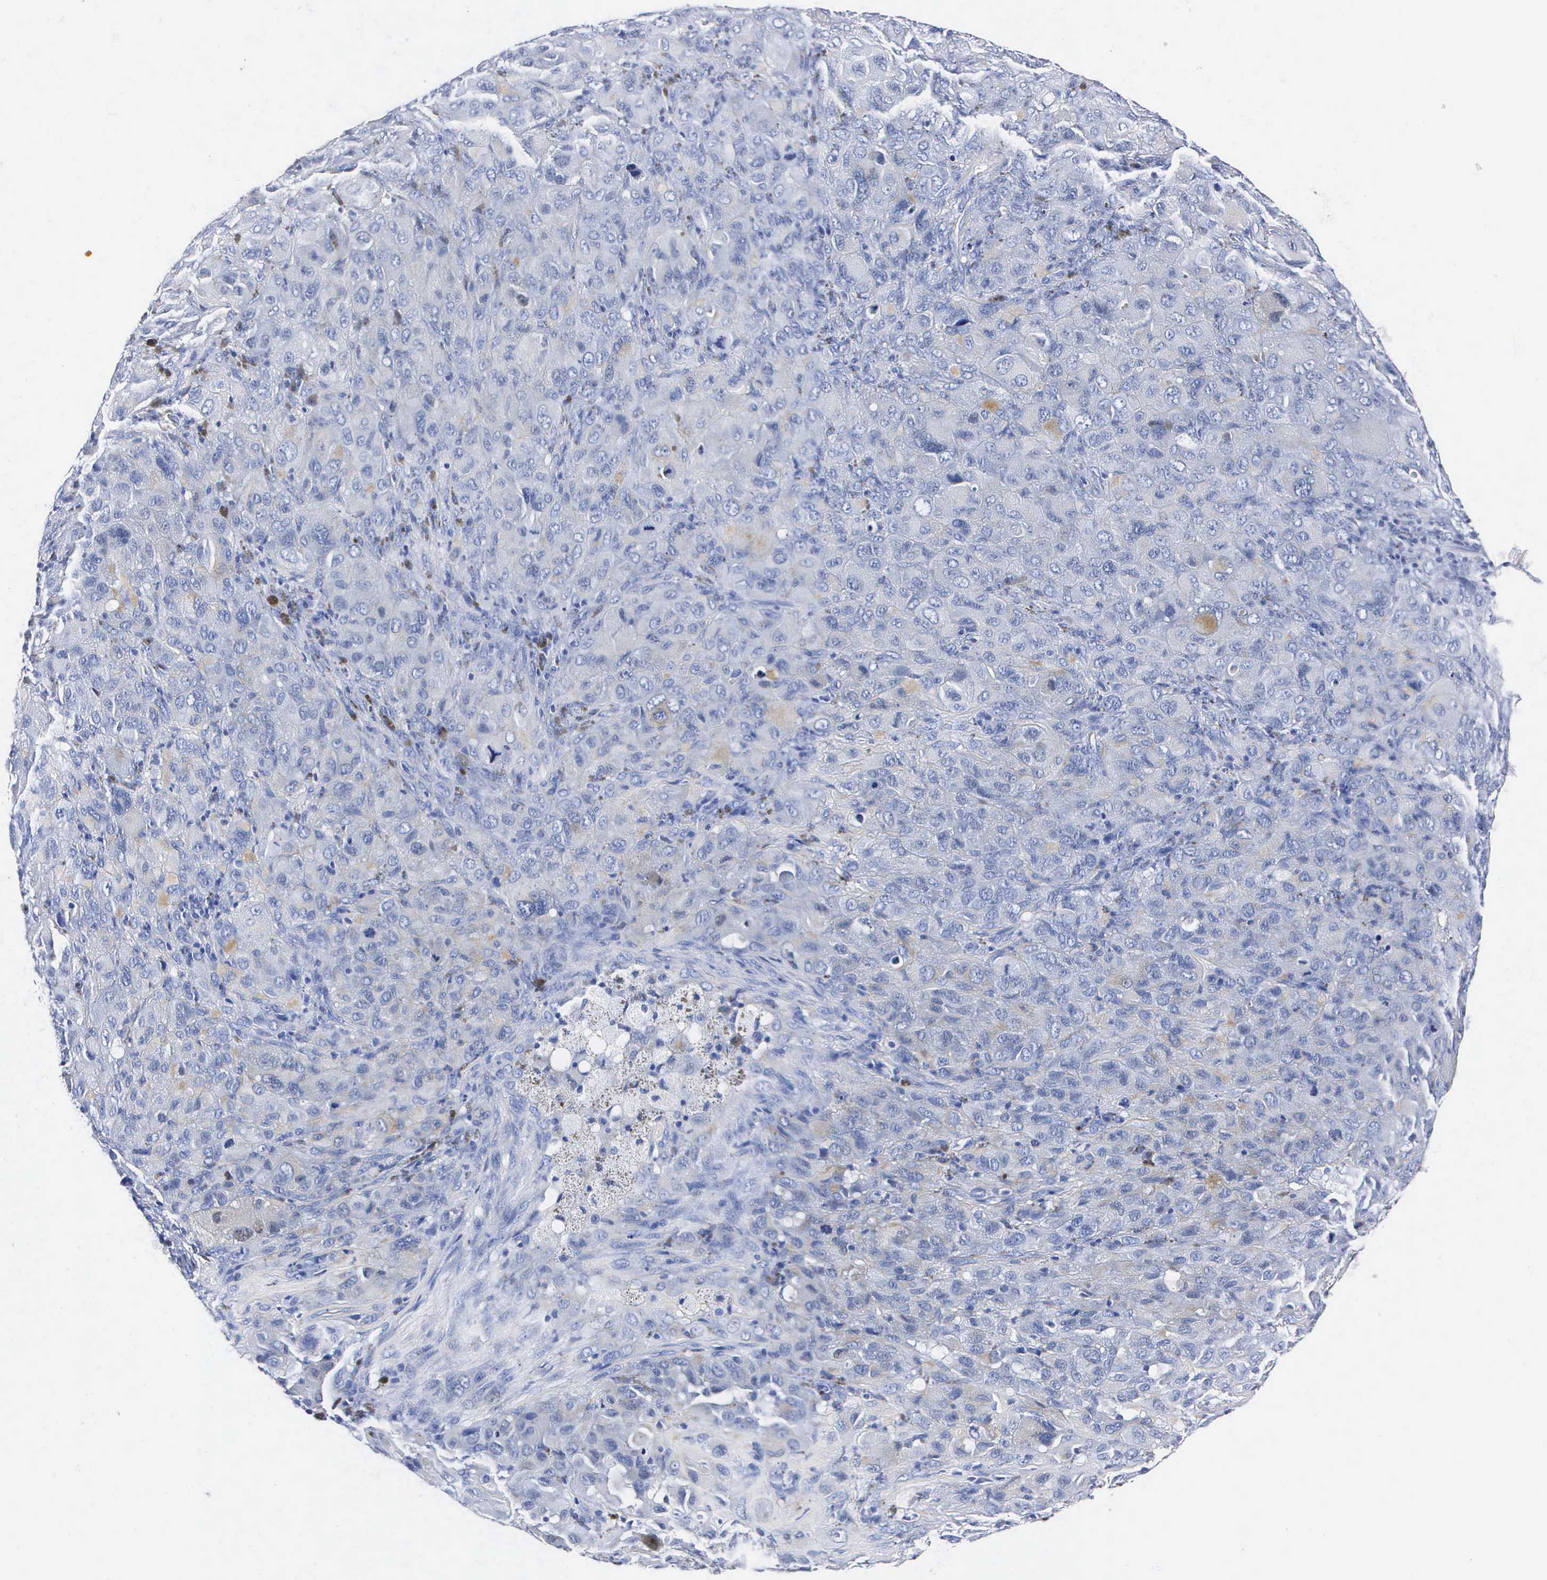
{"staining": {"intensity": "negative", "quantity": "none", "location": "none"}, "tissue": "melanoma", "cell_type": "Tumor cells", "image_type": "cancer", "snomed": [{"axis": "morphology", "description": "Malignant melanoma, Metastatic site"}, {"axis": "topography", "description": "Skin"}], "caption": "IHC micrograph of neoplastic tissue: human melanoma stained with DAB shows no significant protein staining in tumor cells.", "gene": "ENO2", "patient": {"sex": "male", "age": 32}}